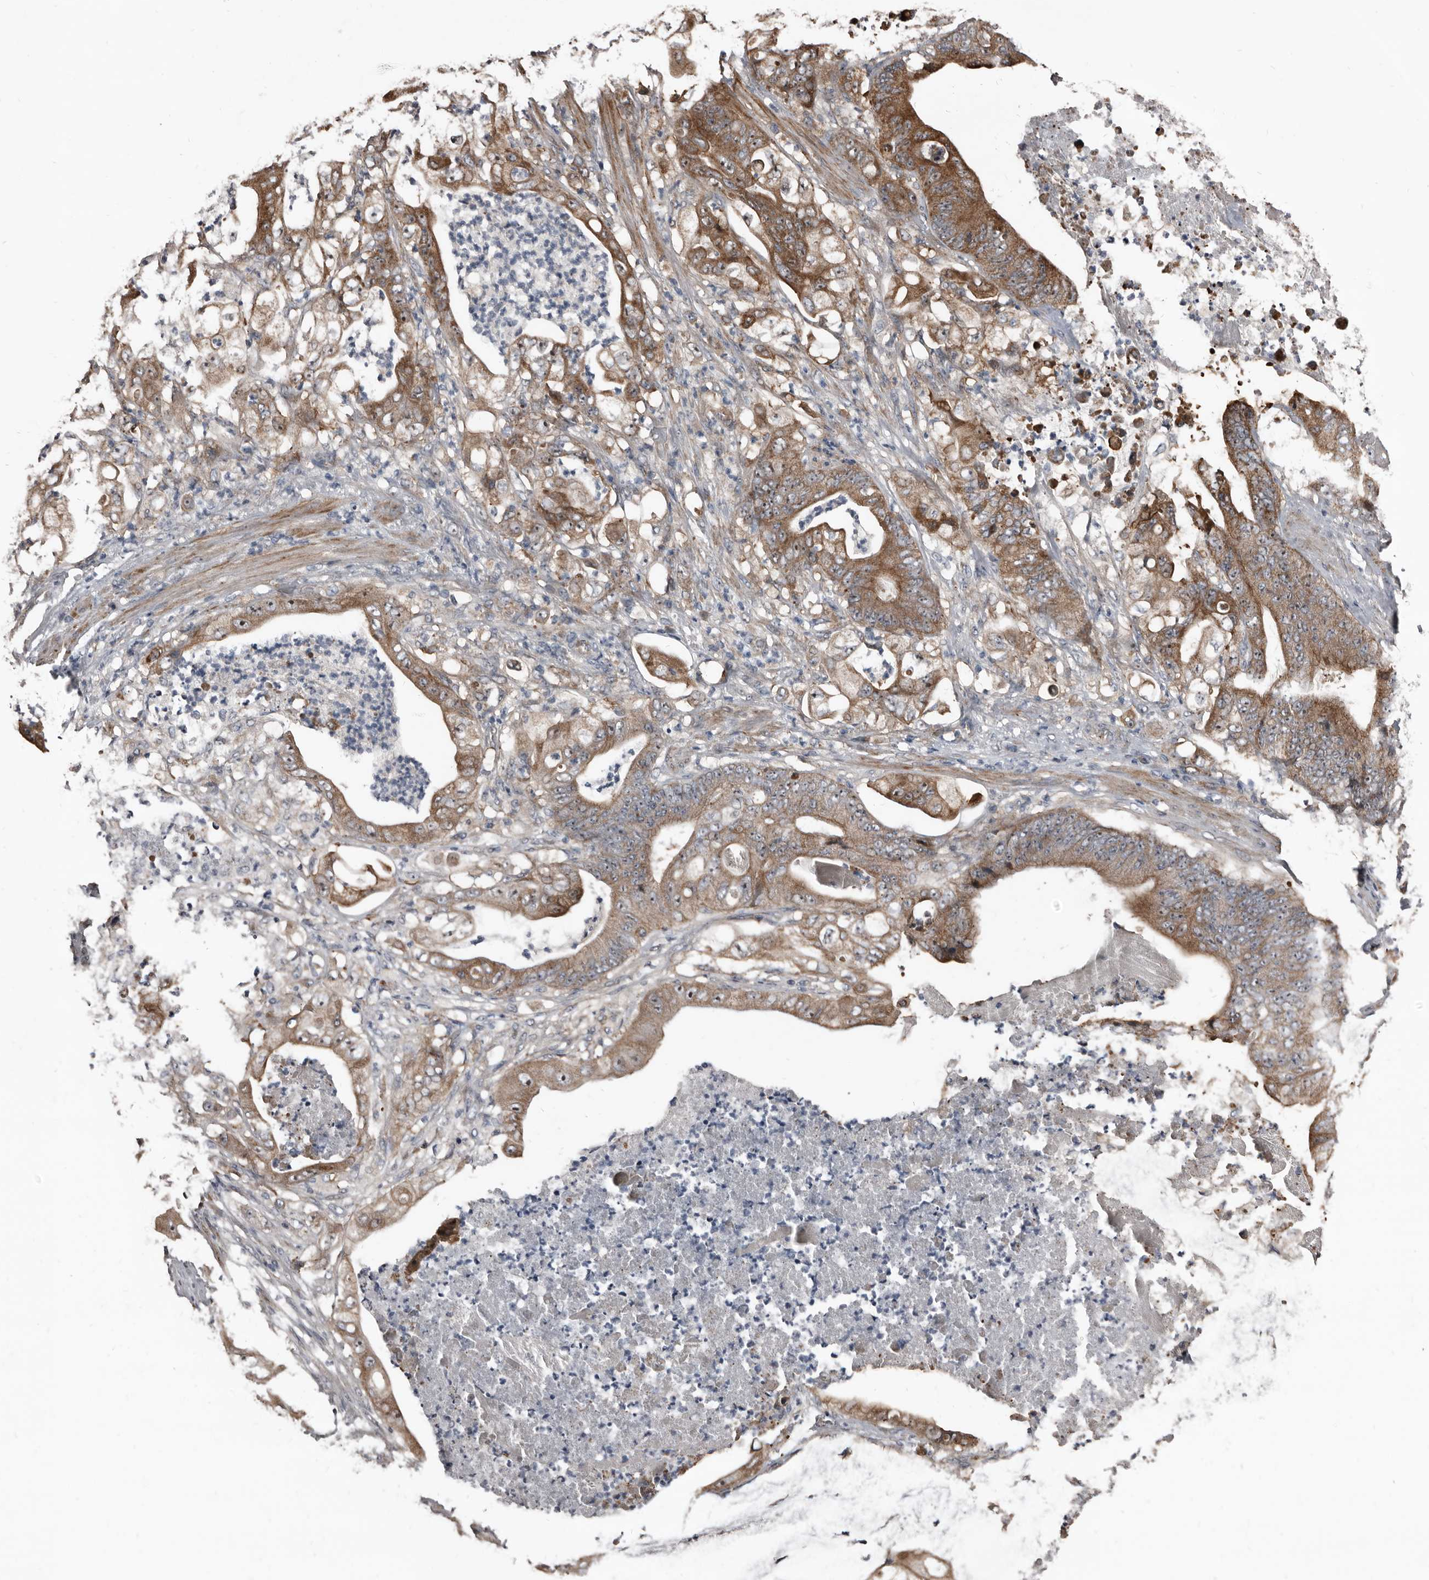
{"staining": {"intensity": "moderate", "quantity": ">75%", "location": "cytoplasmic/membranous,nuclear"}, "tissue": "stomach cancer", "cell_type": "Tumor cells", "image_type": "cancer", "snomed": [{"axis": "morphology", "description": "Adenocarcinoma, NOS"}, {"axis": "topography", "description": "Stomach"}], "caption": "Protein staining by IHC demonstrates moderate cytoplasmic/membranous and nuclear positivity in about >75% of tumor cells in adenocarcinoma (stomach).", "gene": "DHPS", "patient": {"sex": "female", "age": 73}}